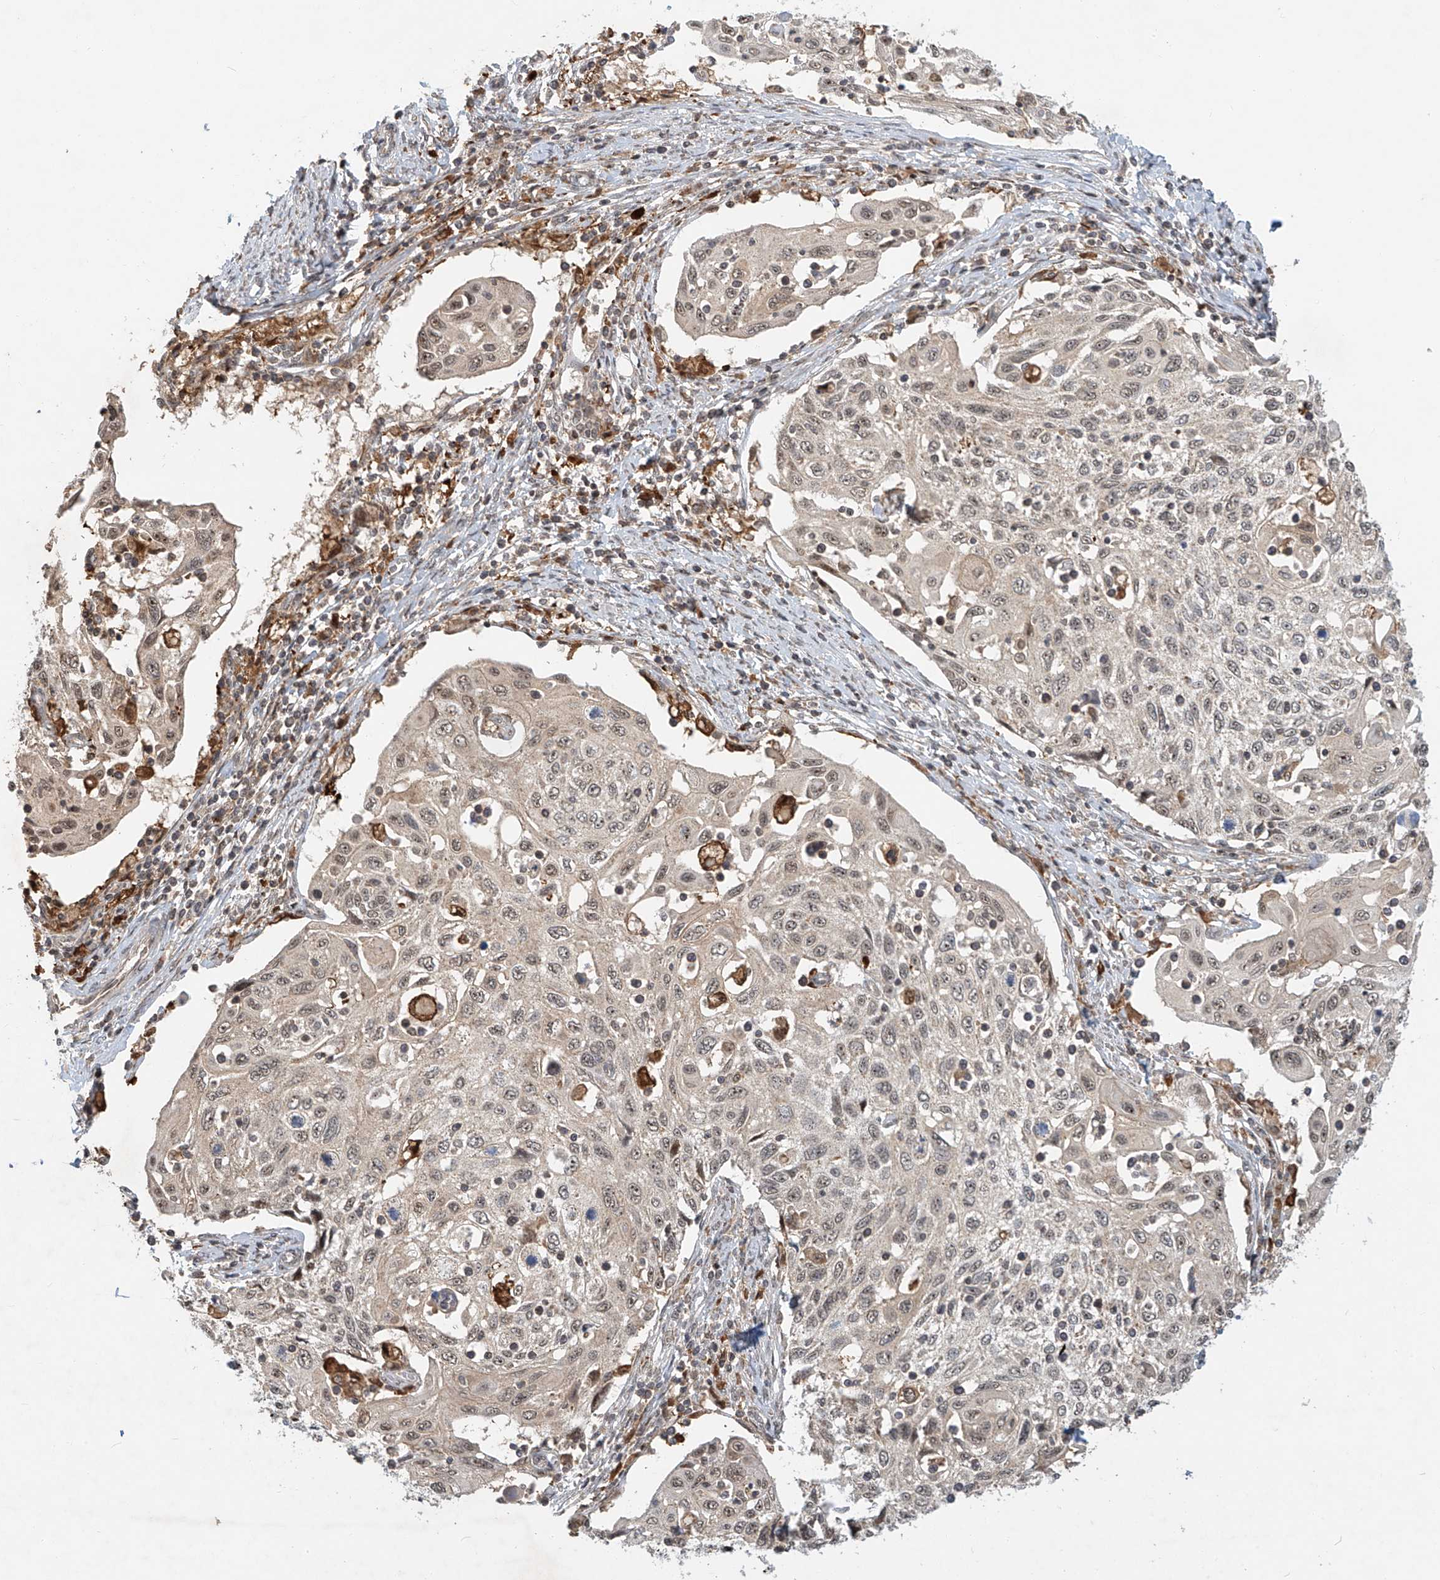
{"staining": {"intensity": "weak", "quantity": "<25%", "location": "nuclear"}, "tissue": "cervical cancer", "cell_type": "Tumor cells", "image_type": "cancer", "snomed": [{"axis": "morphology", "description": "Squamous cell carcinoma, NOS"}, {"axis": "topography", "description": "Cervix"}], "caption": "Tumor cells show no significant staining in cervical cancer (squamous cell carcinoma).", "gene": "SYTL3", "patient": {"sex": "female", "age": 70}}